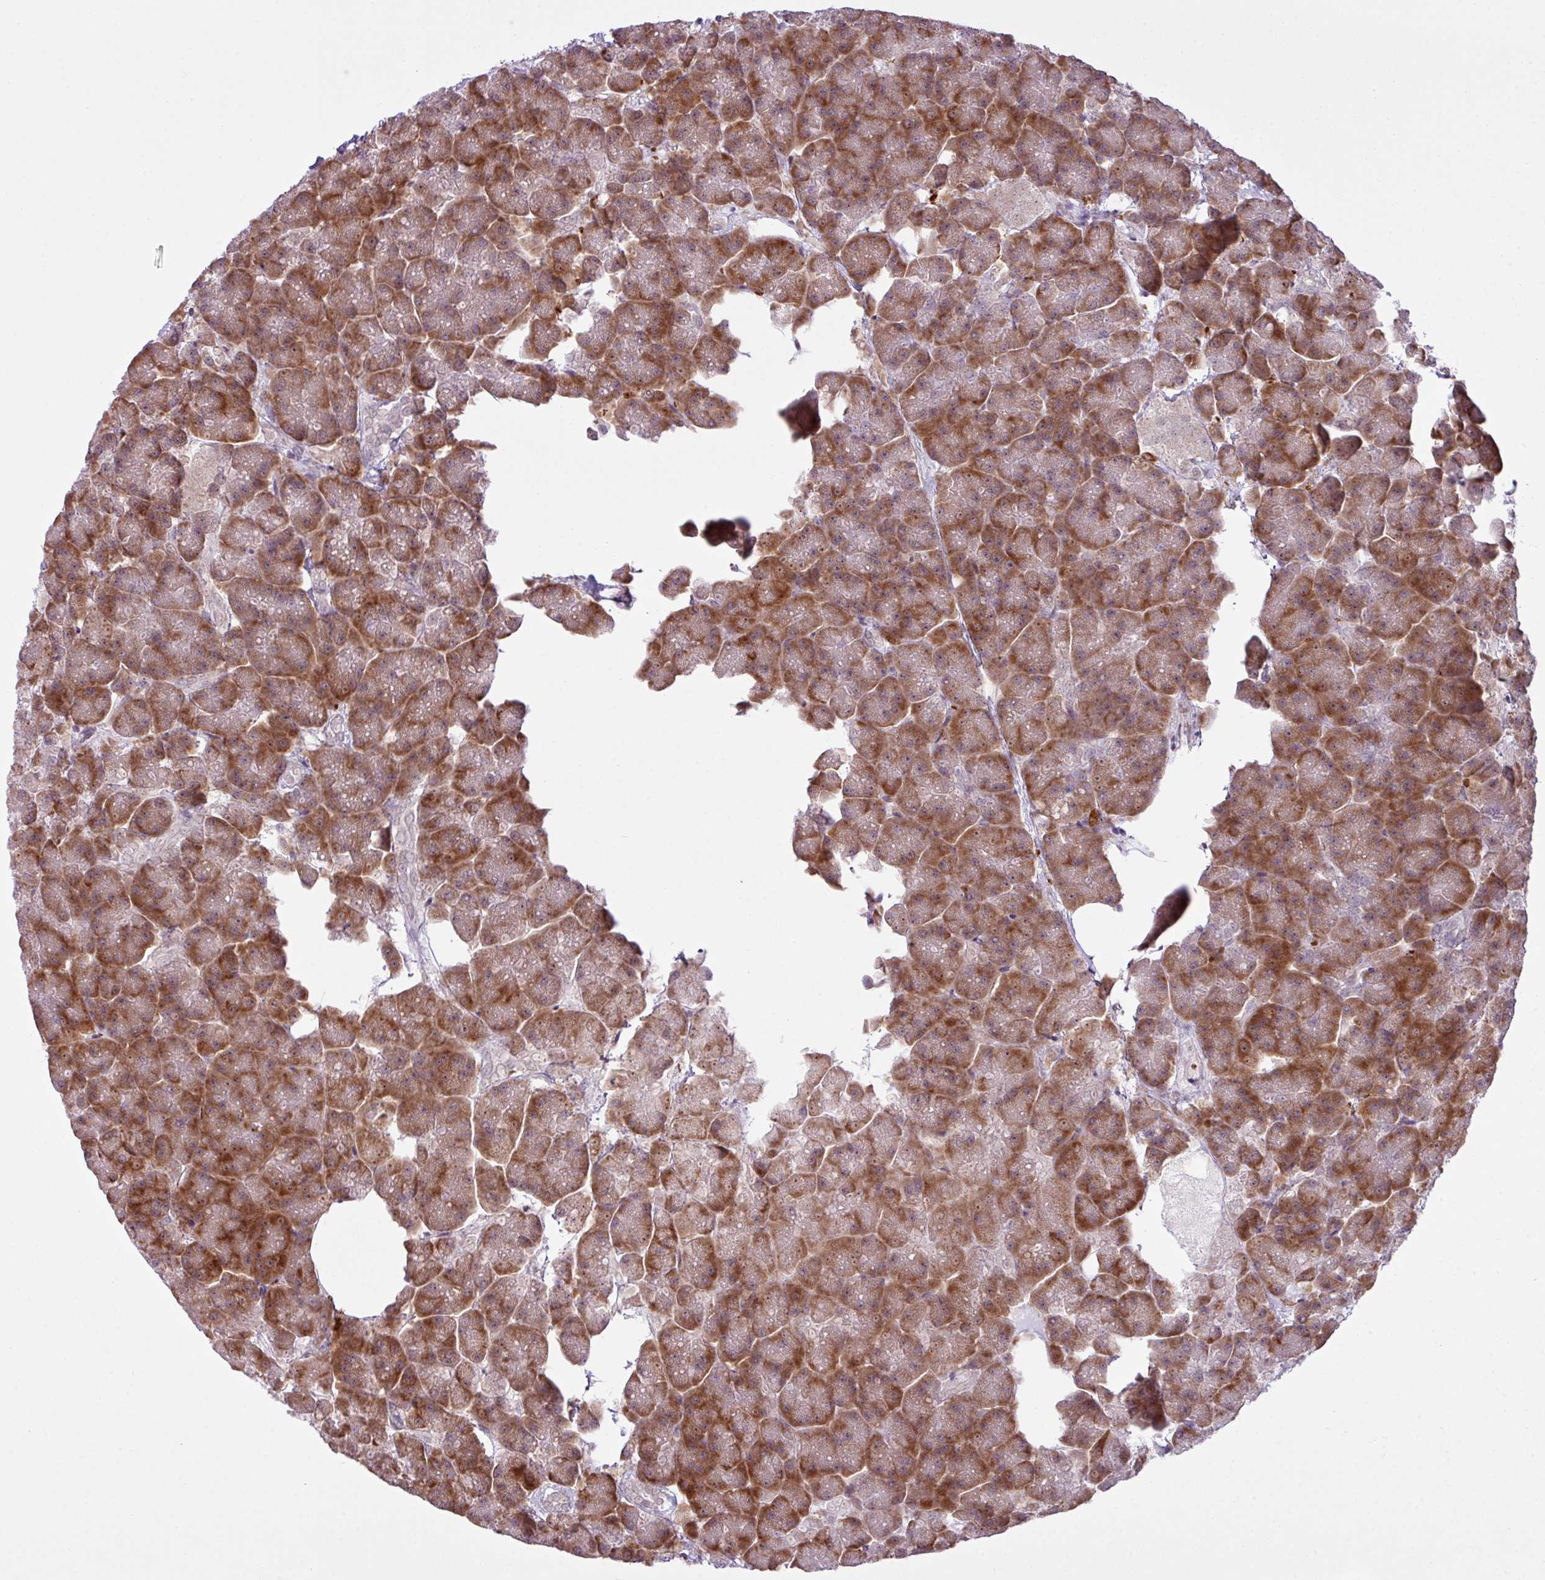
{"staining": {"intensity": "moderate", "quantity": ">75%", "location": "cytoplasmic/membranous"}, "tissue": "pancreas", "cell_type": "Exocrine glandular cells", "image_type": "normal", "snomed": [{"axis": "morphology", "description": "Normal tissue, NOS"}, {"axis": "topography", "description": "Pancreas"}, {"axis": "topography", "description": "Peripheral nerve tissue"}], "caption": "Exocrine glandular cells display medium levels of moderate cytoplasmic/membranous positivity in about >75% of cells in benign pancreas.", "gene": "PRDM5", "patient": {"sex": "male", "age": 54}}